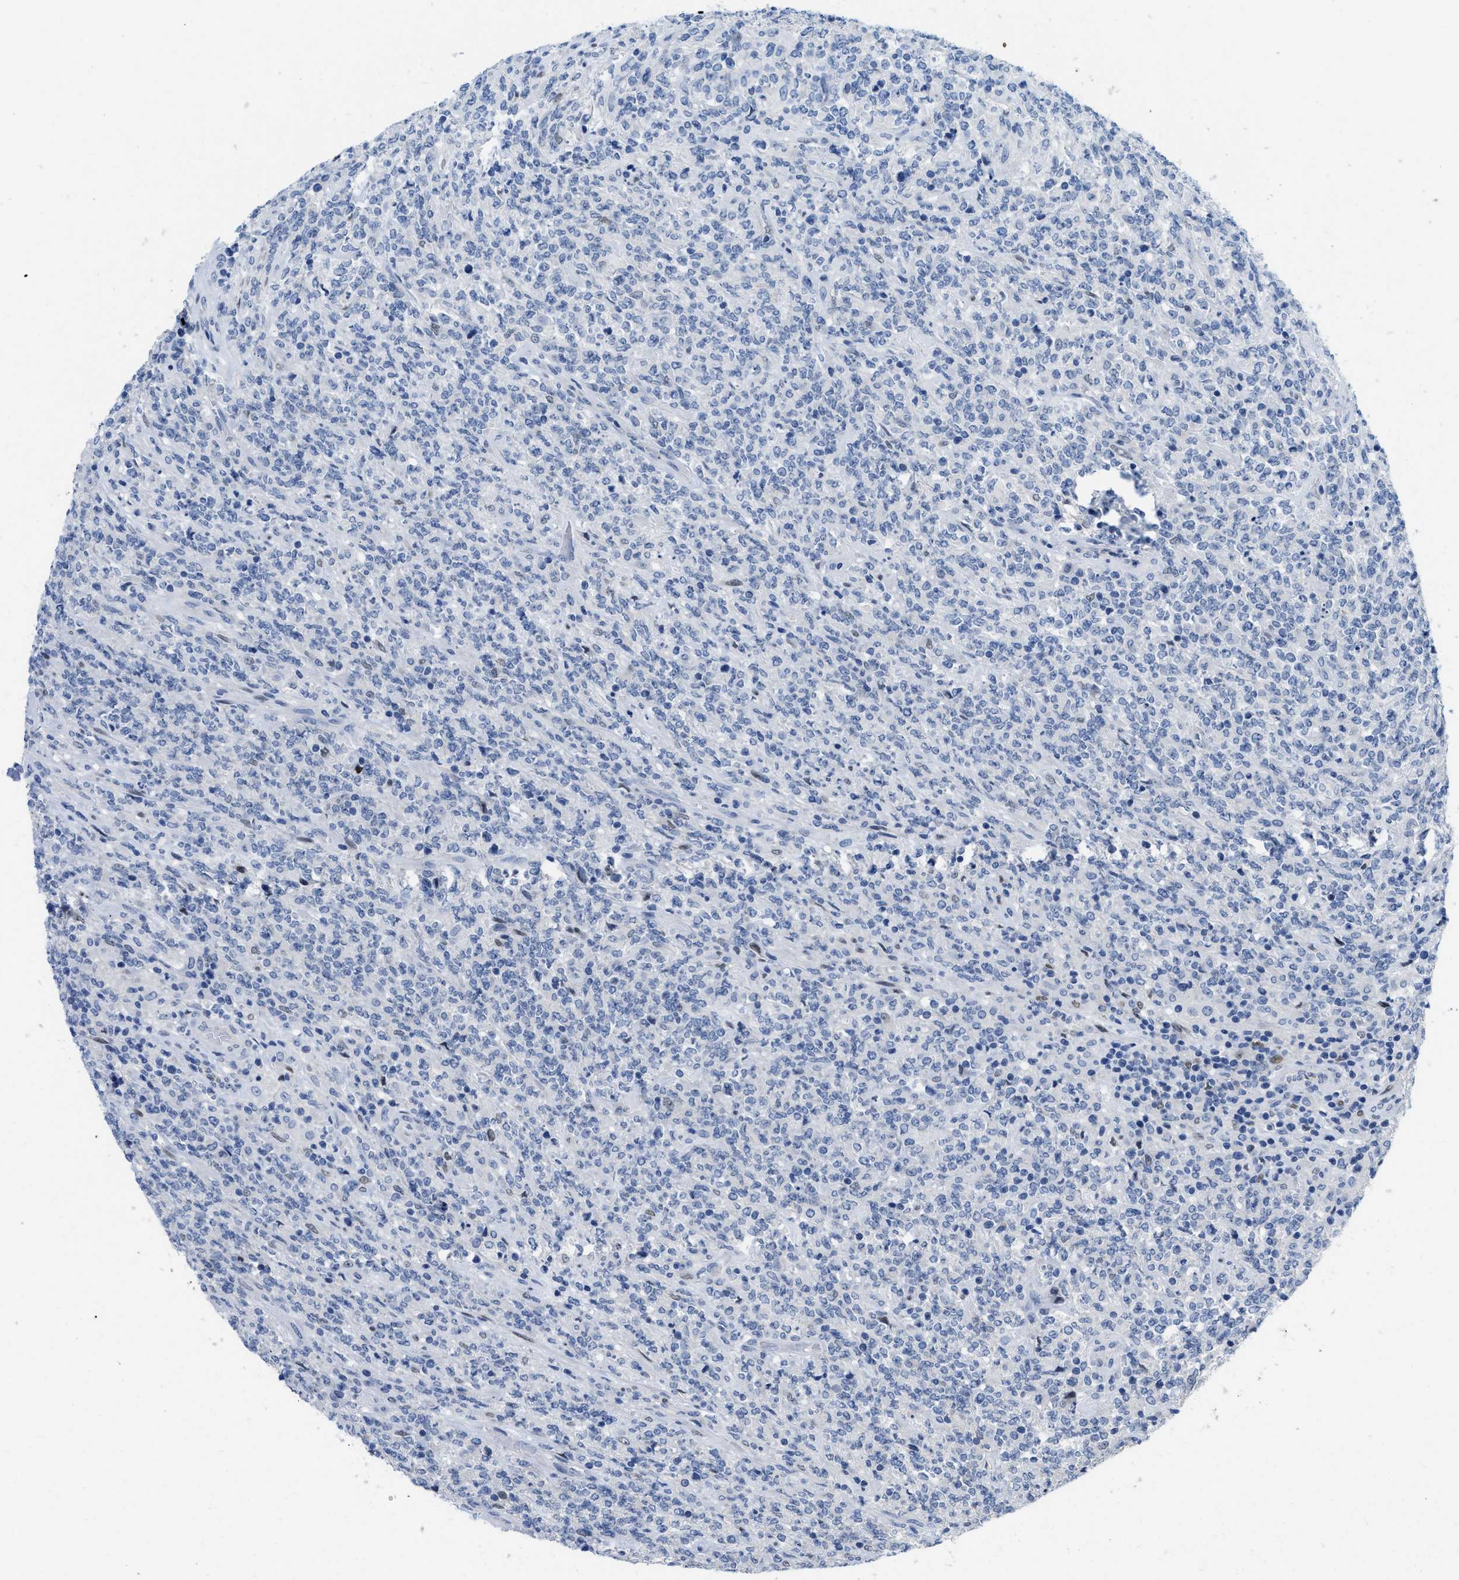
{"staining": {"intensity": "negative", "quantity": "none", "location": "none"}, "tissue": "lymphoma", "cell_type": "Tumor cells", "image_type": "cancer", "snomed": [{"axis": "morphology", "description": "Malignant lymphoma, non-Hodgkin's type, High grade"}, {"axis": "topography", "description": "Soft tissue"}], "caption": "This is an immunohistochemistry (IHC) image of human lymphoma. There is no expression in tumor cells.", "gene": "NFIX", "patient": {"sex": "male", "age": 18}}